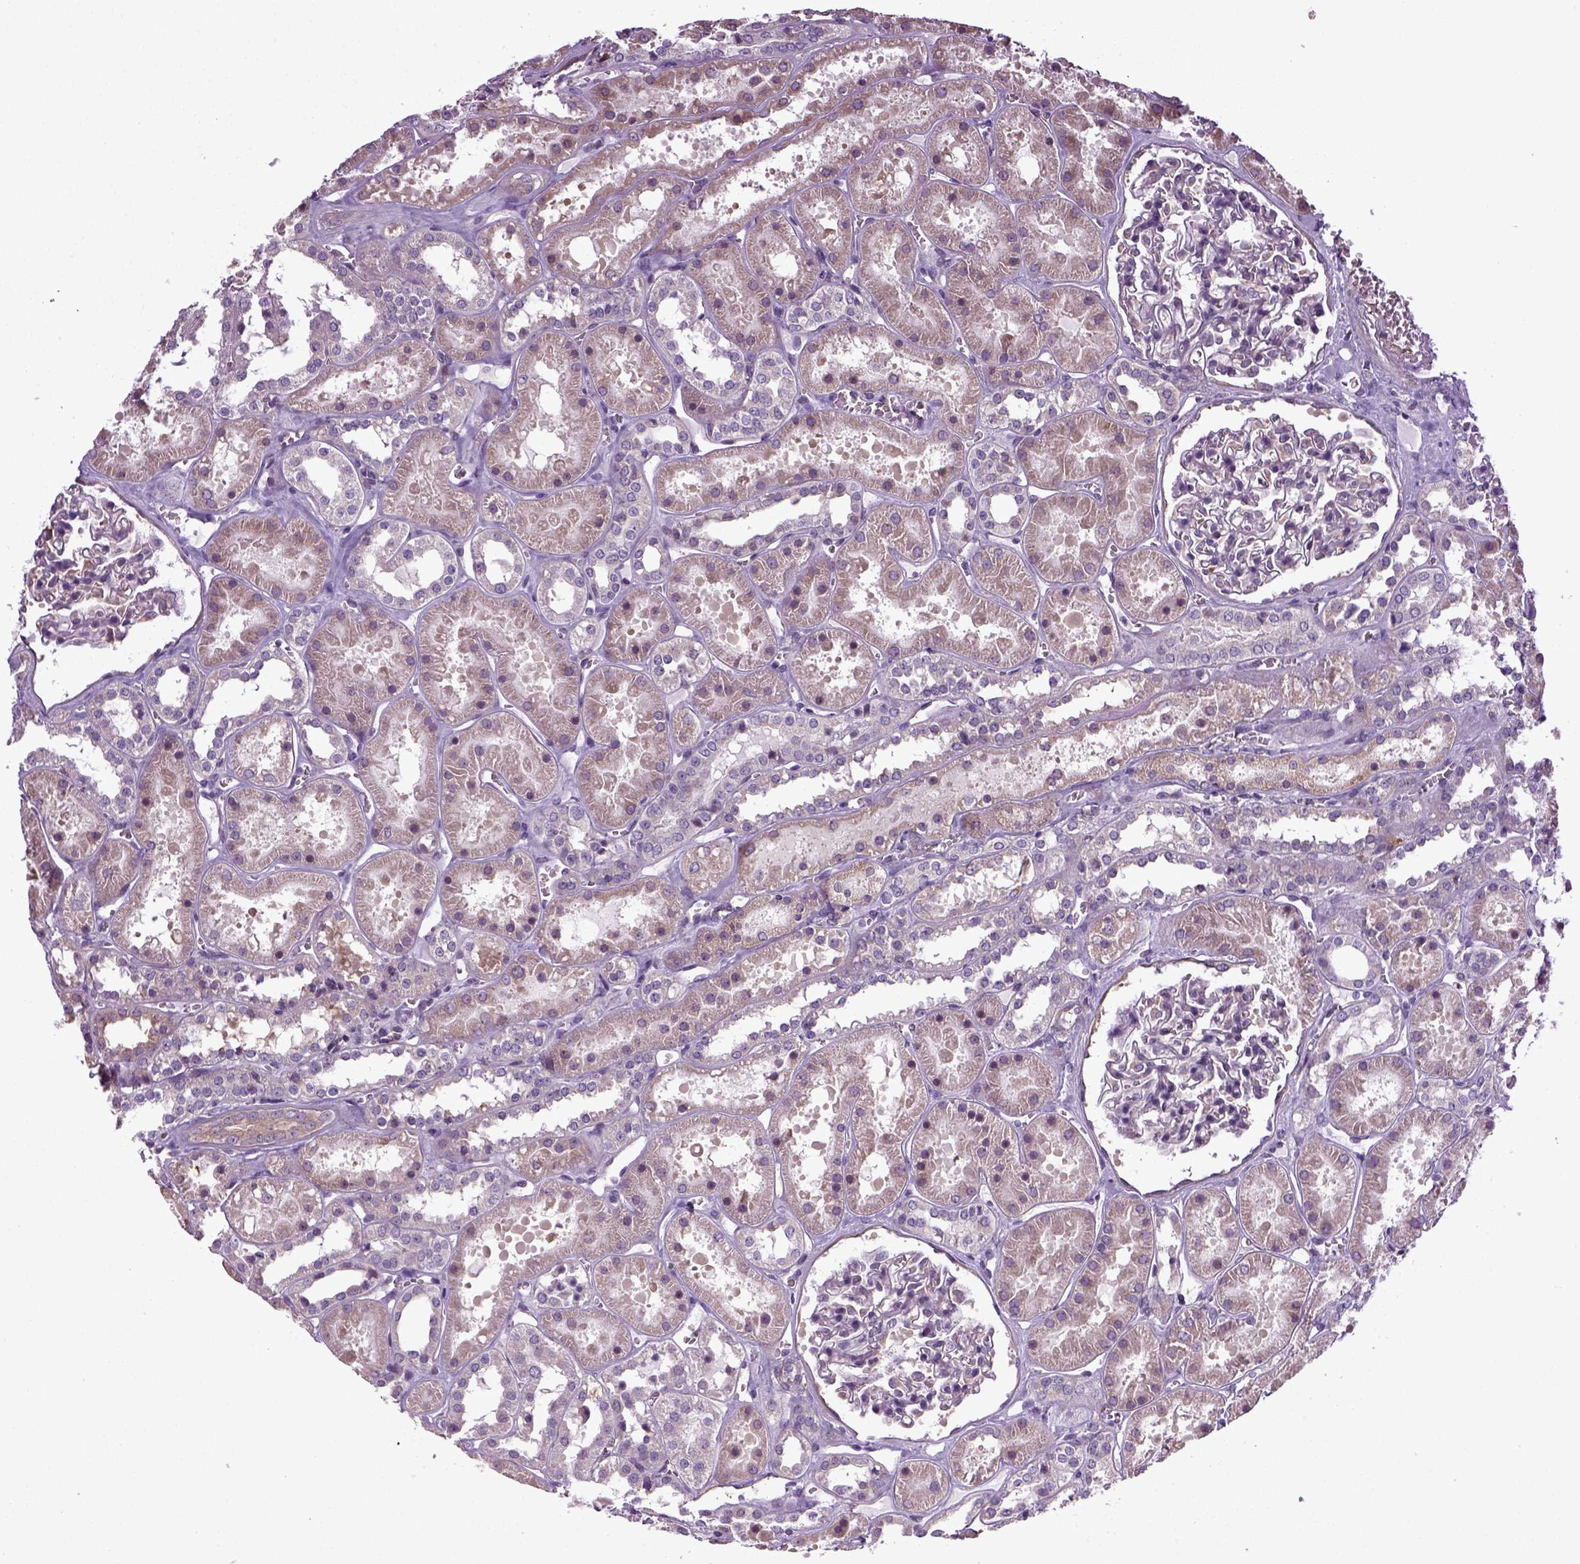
{"staining": {"intensity": "negative", "quantity": "none", "location": "none"}, "tissue": "kidney", "cell_type": "Cells in glomeruli", "image_type": "normal", "snomed": [{"axis": "morphology", "description": "Normal tissue, NOS"}, {"axis": "topography", "description": "Kidney"}], "caption": "Protein analysis of benign kidney reveals no significant staining in cells in glomeruli.", "gene": "TPRG1", "patient": {"sex": "female", "age": 41}}